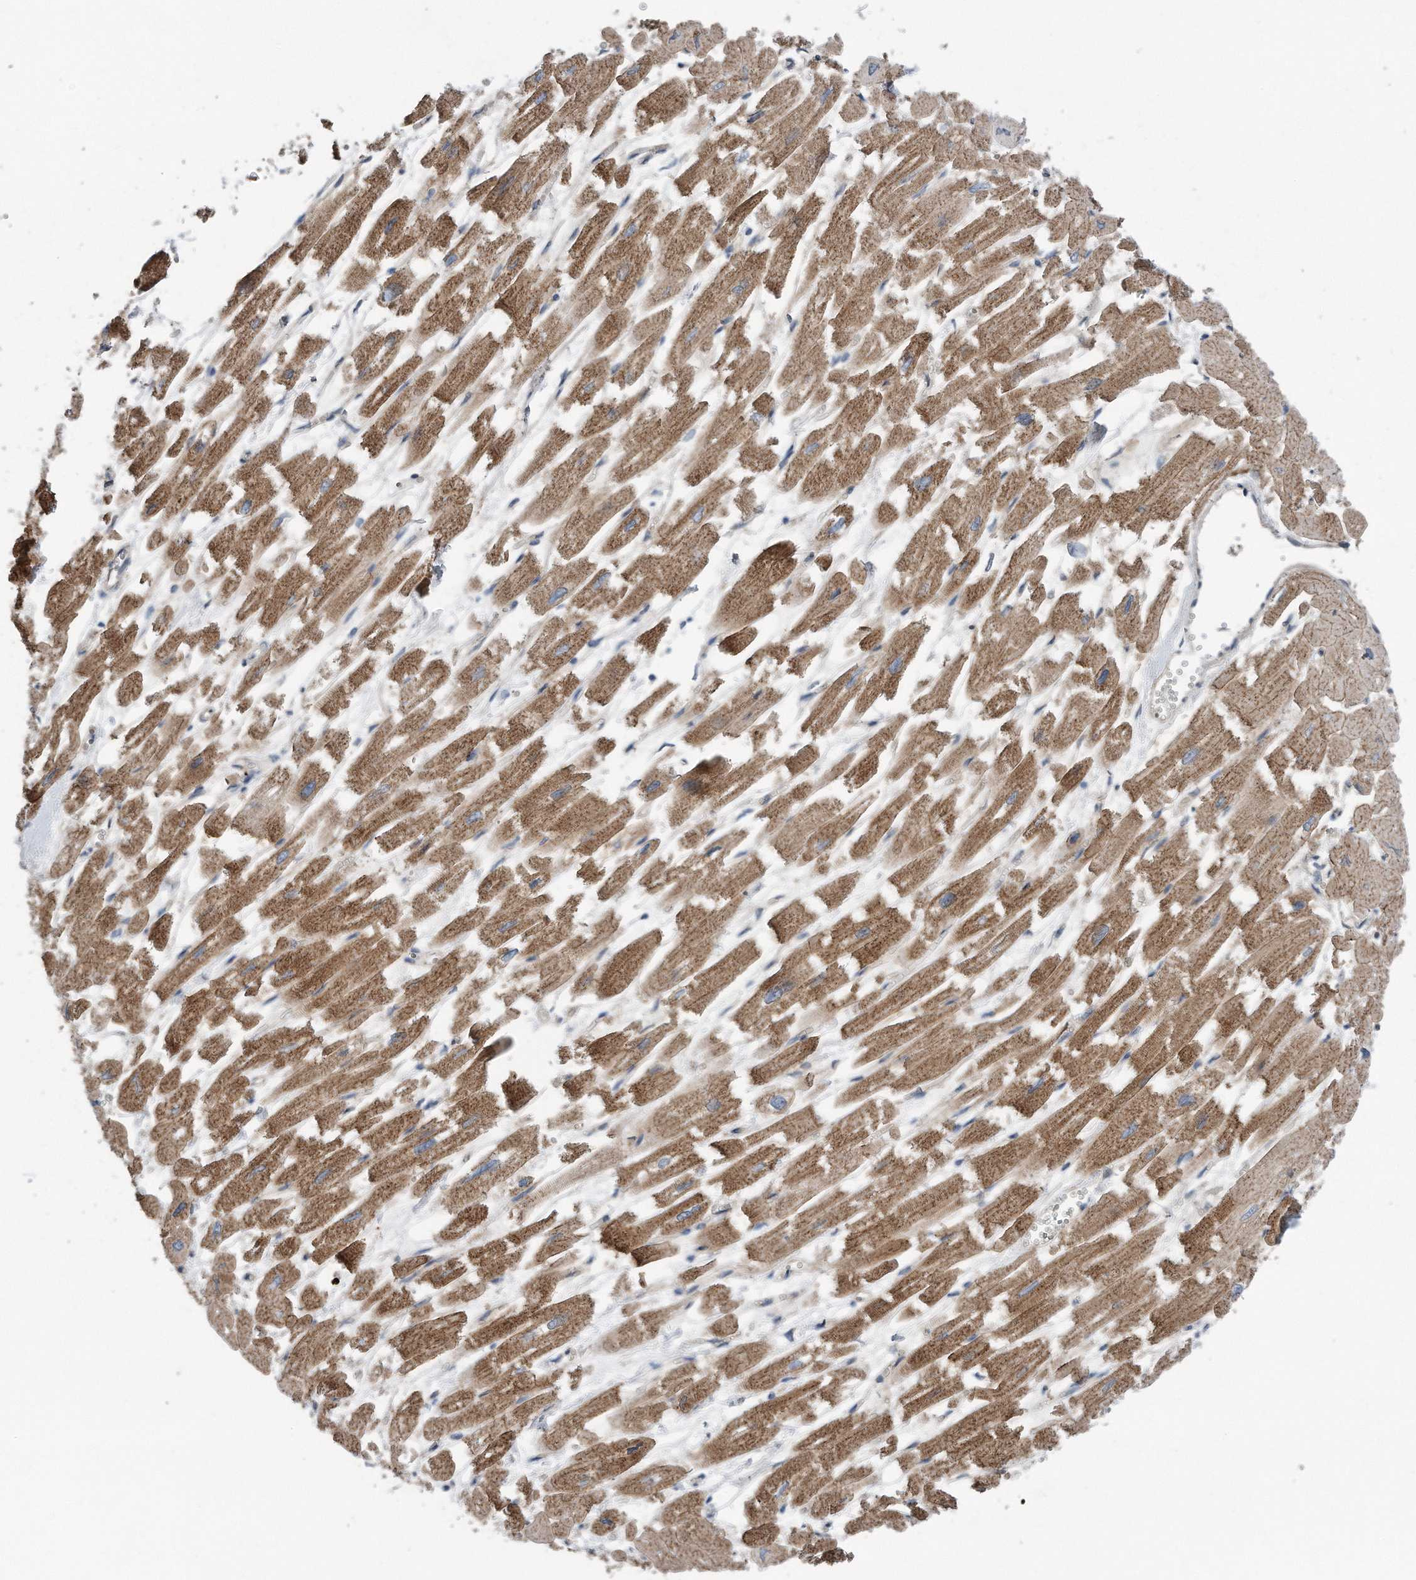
{"staining": {"intensity": "moderate", "quantity": "25%-75%", "location": "cytoplasmic/membranous"}, "tissue": "heart muscle", "cell_type": "Cardiomyocytes", "image_type": "normal", "snomed": [{"axis": "morphology", "description": "Normal tissue, NOS"}, {"axis": "topography", "description": "Heart"}], "caption": "Immunohistochemical staining of unremarkable heart muscle displays medium levels of moderate cytoplasmic/membranous staining in about 25%-75% of cardiomyocytes.", "gene": "YRDC", "patient": {"sex": "male", "age": 54}}